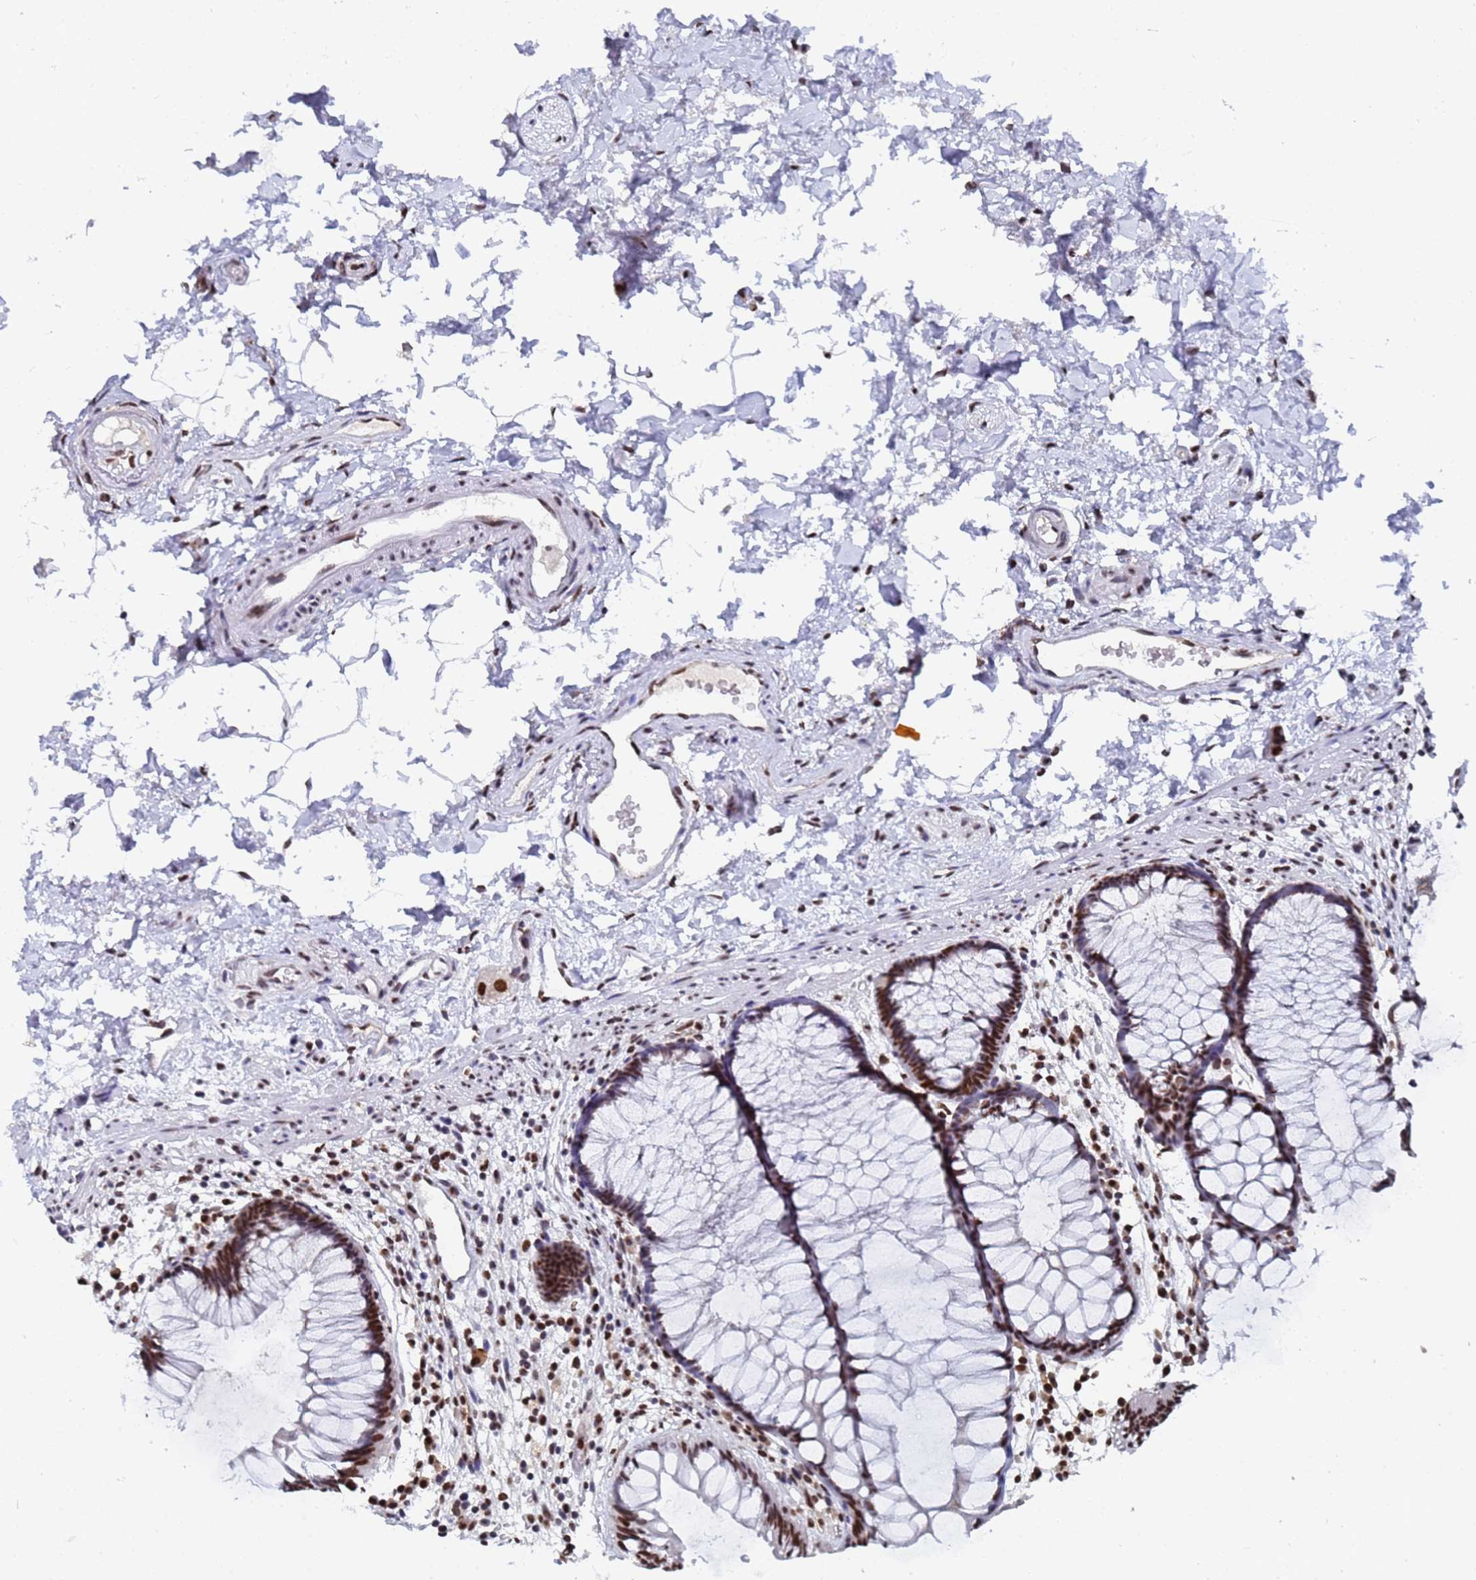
{"staining": {"intensity": "strong", "quantity": ">75%", "location": "nuclear"}, "tissue": "rectum", "cell_type": "Glandular cells", "image_type": "normal", "snomed": [{"axis": "morphology", "description": "Normal tissue, NOS"}, {"axis": "topography", "description": "Rectum"}], "caption": "Immunohistochemistry (IHC) (DAB) staining of benign rectum displays strong nuclear protein staining in approximately >75% of glandular cells.", "gene": "RAVER2", "patient": {"sex": "male", "age": 51}}